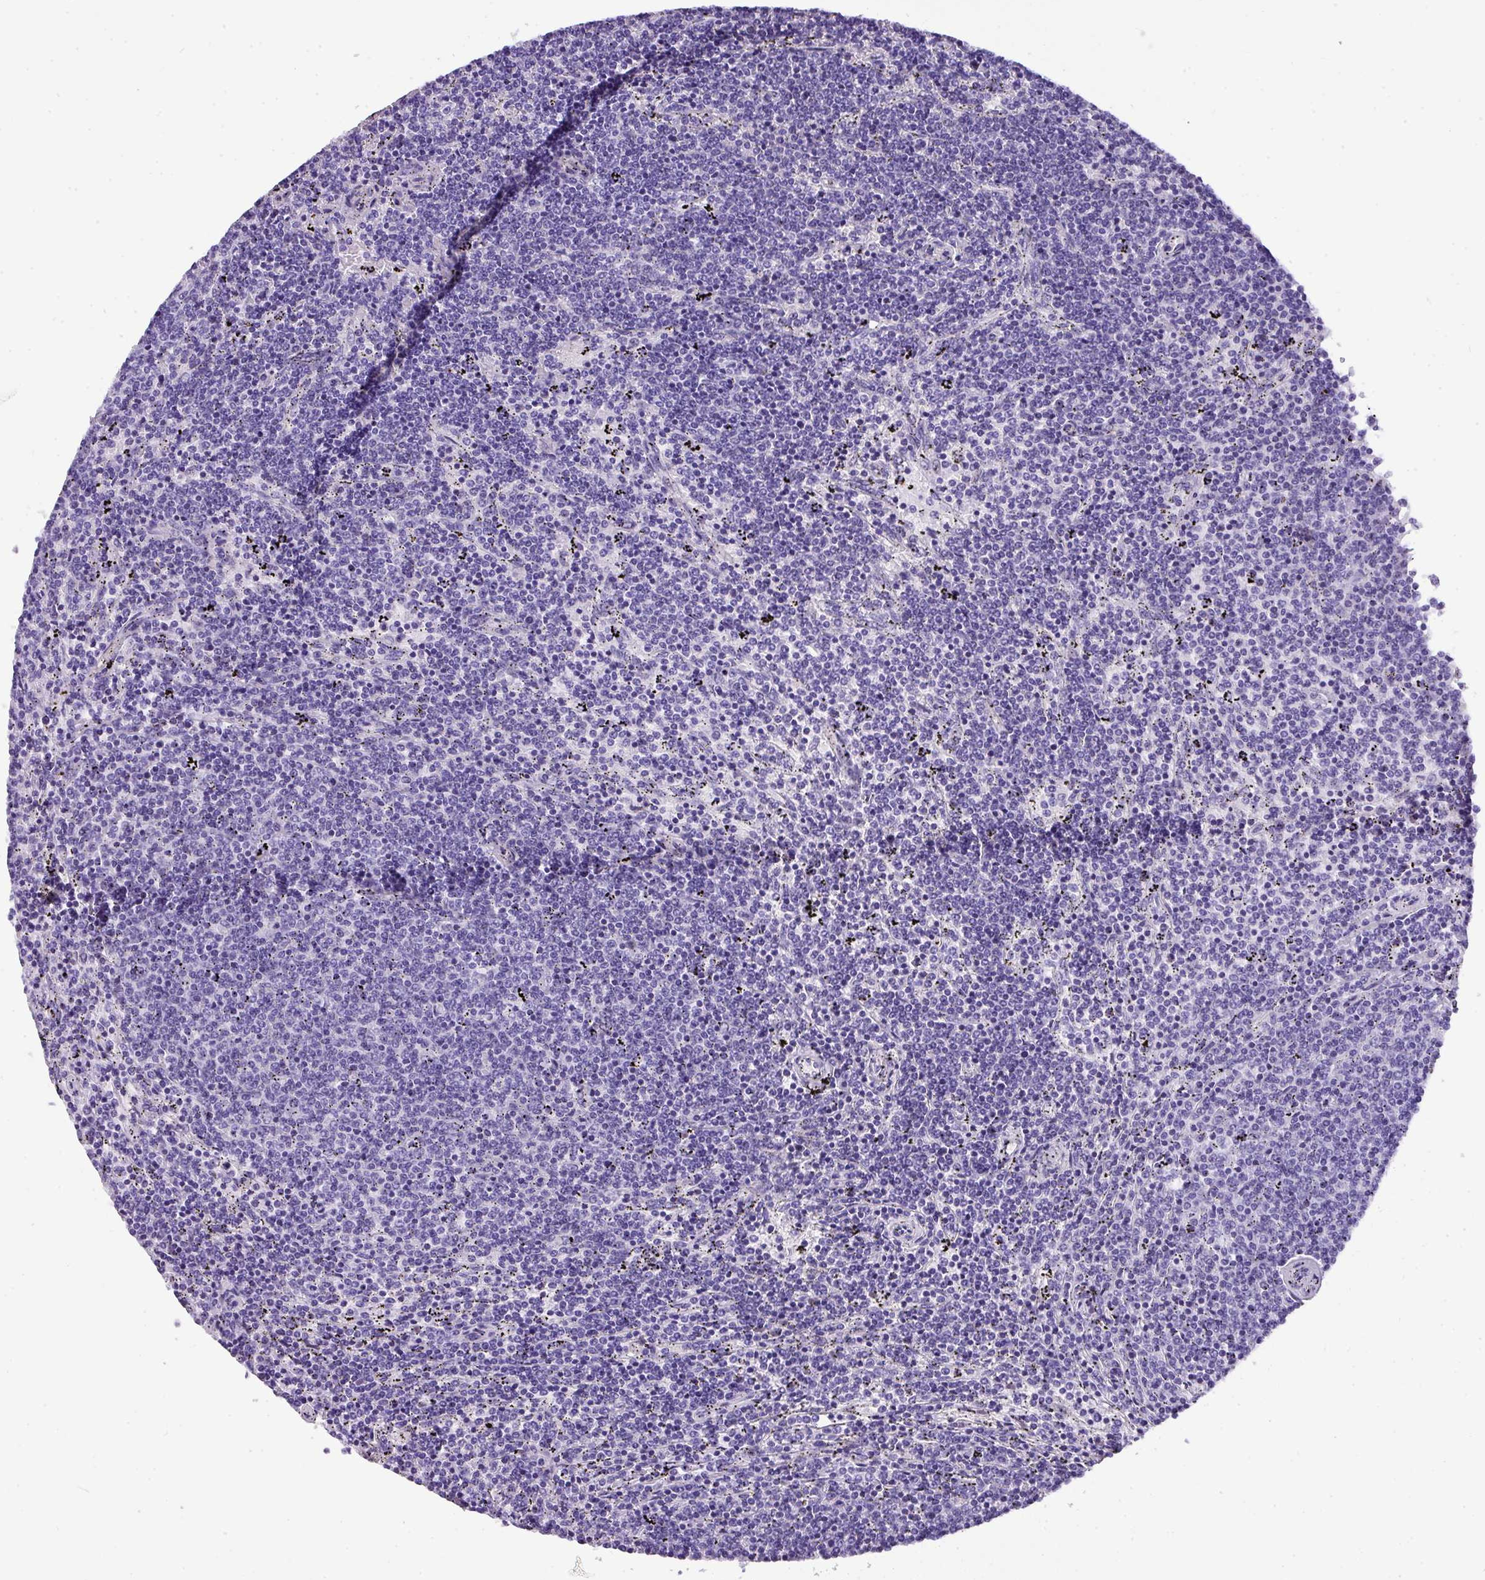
{"staining": {"intensity": "negative", "quantity": "none", "location": "none"}, "tissue": "lymphoma", "cell_type": "Tumor cells", "image_type": "cancer", "snomed": [{"axis": "morphology", "description": "Malignant lymphoma, non-Hodgkin's type, Low grade"}, {"axis": "topography", "description": "Spleen"}], "caption": "Tumor cells are negative for protein expression in human lymphoma.", "gene": "MUC21", "patient": {"sex": "female", "age": 50}}